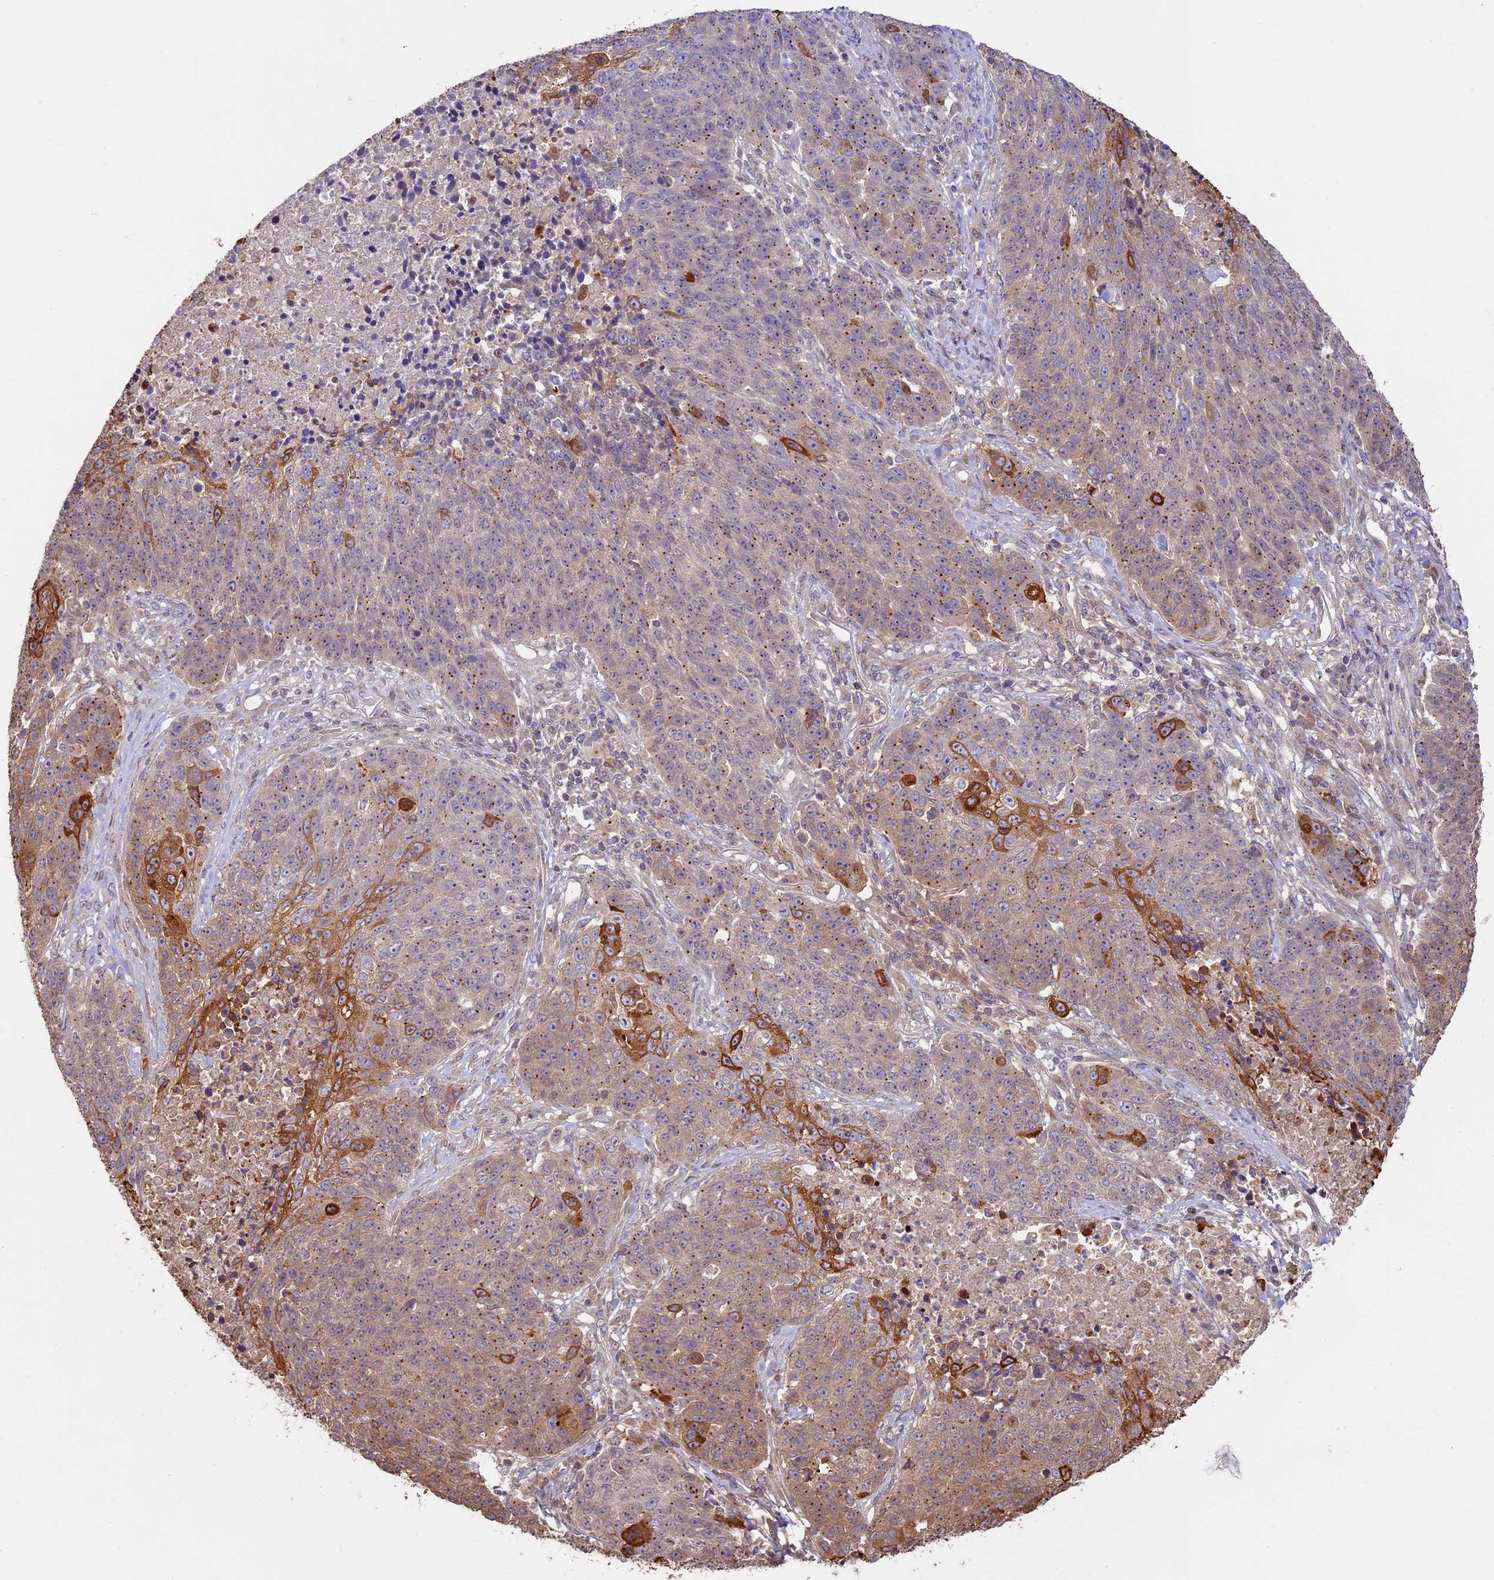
{"staining": {"intensity": "strong", "quantity": "<25%", "location": "cytoplasmic/membranous"}, "tissue": "lung cancer", "cell_type": "Tumor cells", "image_type": "cancer", "snomed": [{"axis": "morphology", "description": "Normal tissue, NOS"}, {"axis": "morphology", "description": "Squamous cell carcinoma, NOS"}, {"axis": "topography", "description": "Lymph node"}, {"axis": "topography", "description": "Lung"}], "caption": "Immunohistochemical staining of lung cancer (squamous cell carcinoma) demonstrates medium levels of strong cytoplasmic/membranous positivity in about <25% of tumor cells.", "gene": "BCAS4", "patient": {"sex": "male", "age": 66}}